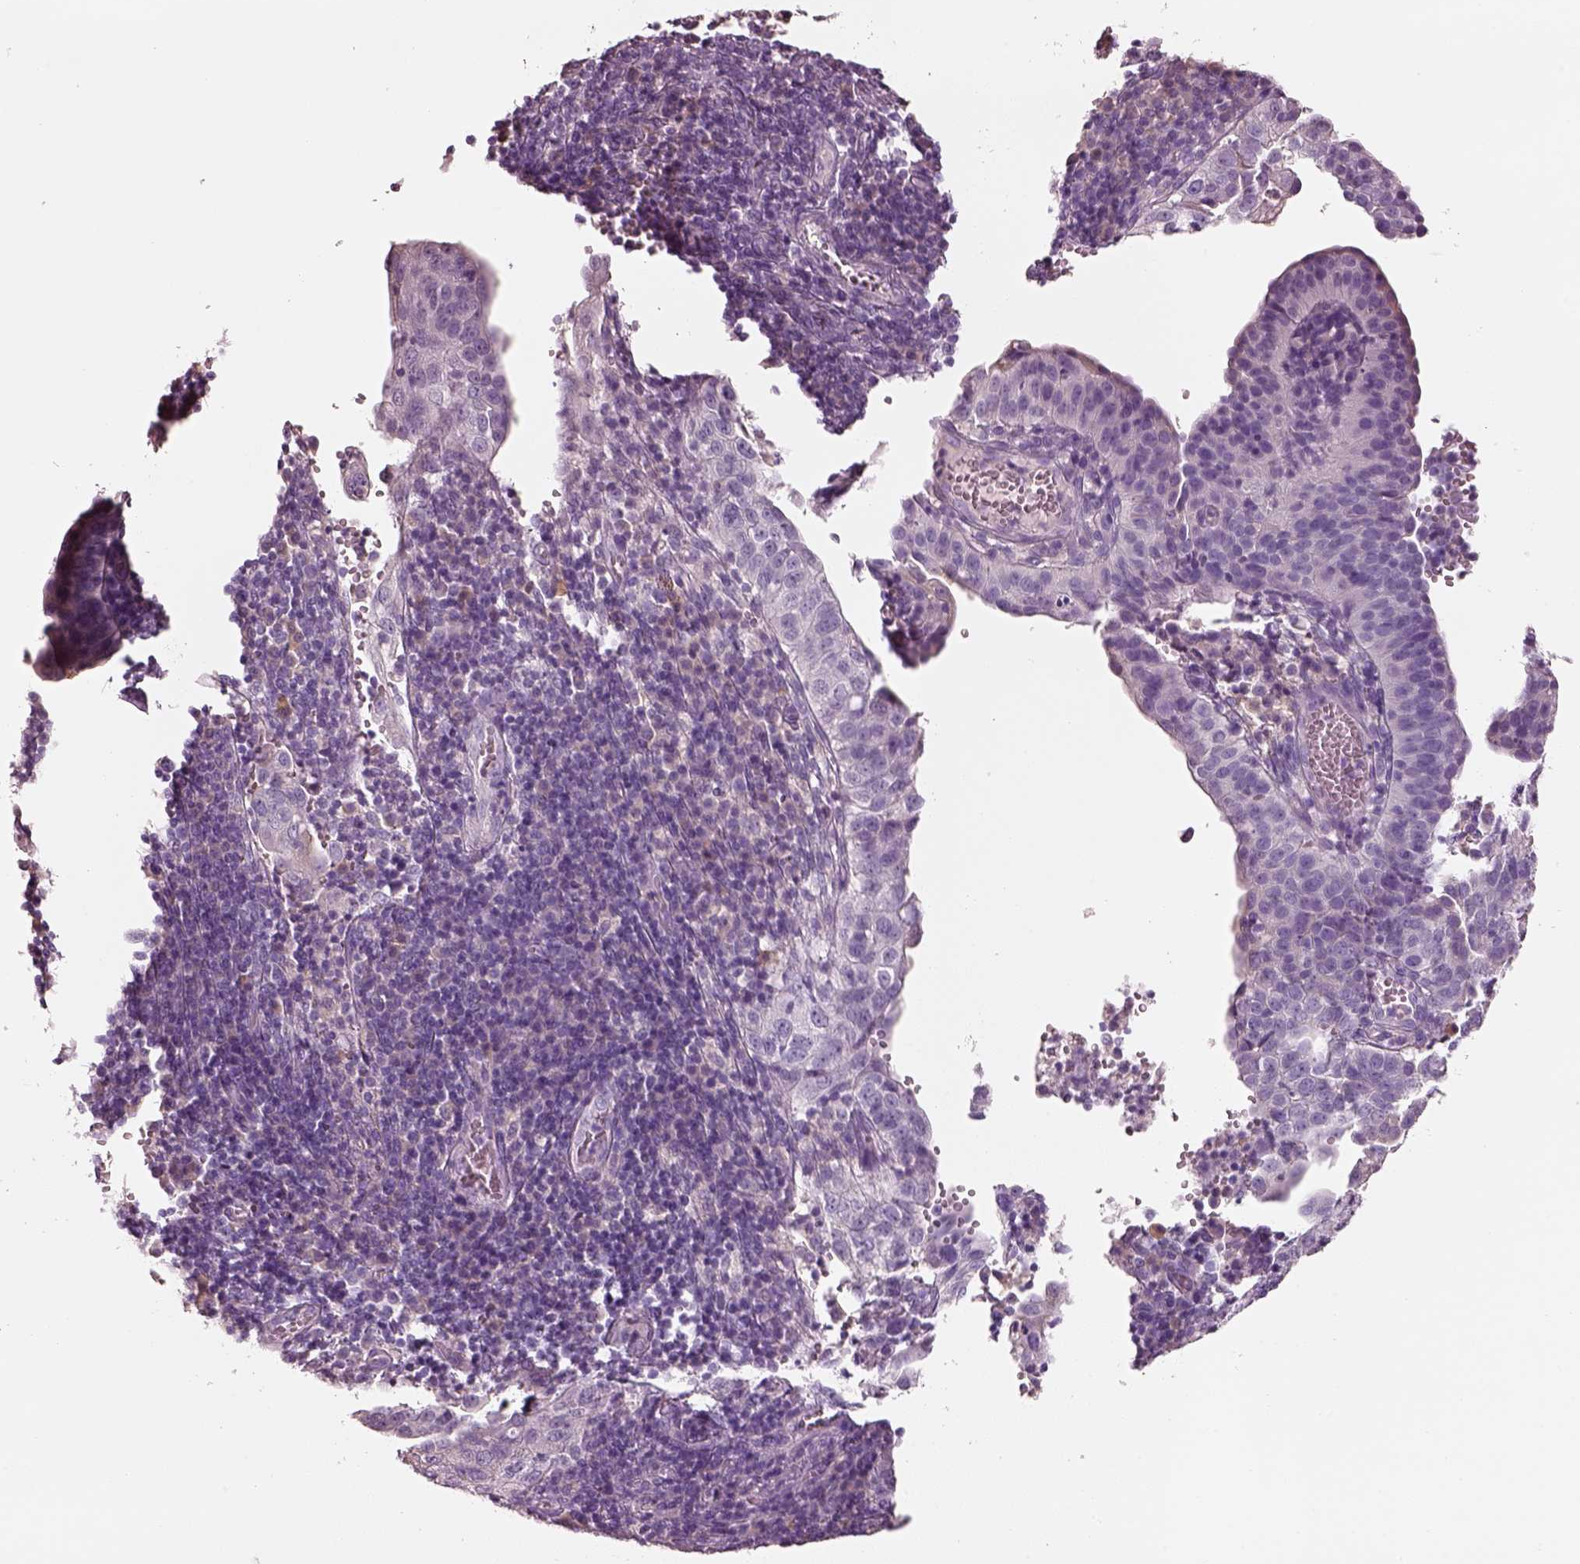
{"staining": {"intensity": "negative", "quantity": "none", "location": "none"}, "tissue": "cervical cancer", "cell_type": "Tumor cells", "image_type": "cancer", "snomed": [{"axis": "morphology", "description": "Squamous cell carcinoma, NOS"}, {"axis": "topography", "description": "Cervix"}], "caption": "Immunohistochemical staining of human cervical cancer (squamous cell carcinoma) demonstrates no significant positivity in tumor cells. (DAB immunohistochemistry, high magnification).", "gene": "PNOC", "patient": {"sex": "female", "age": 39}}